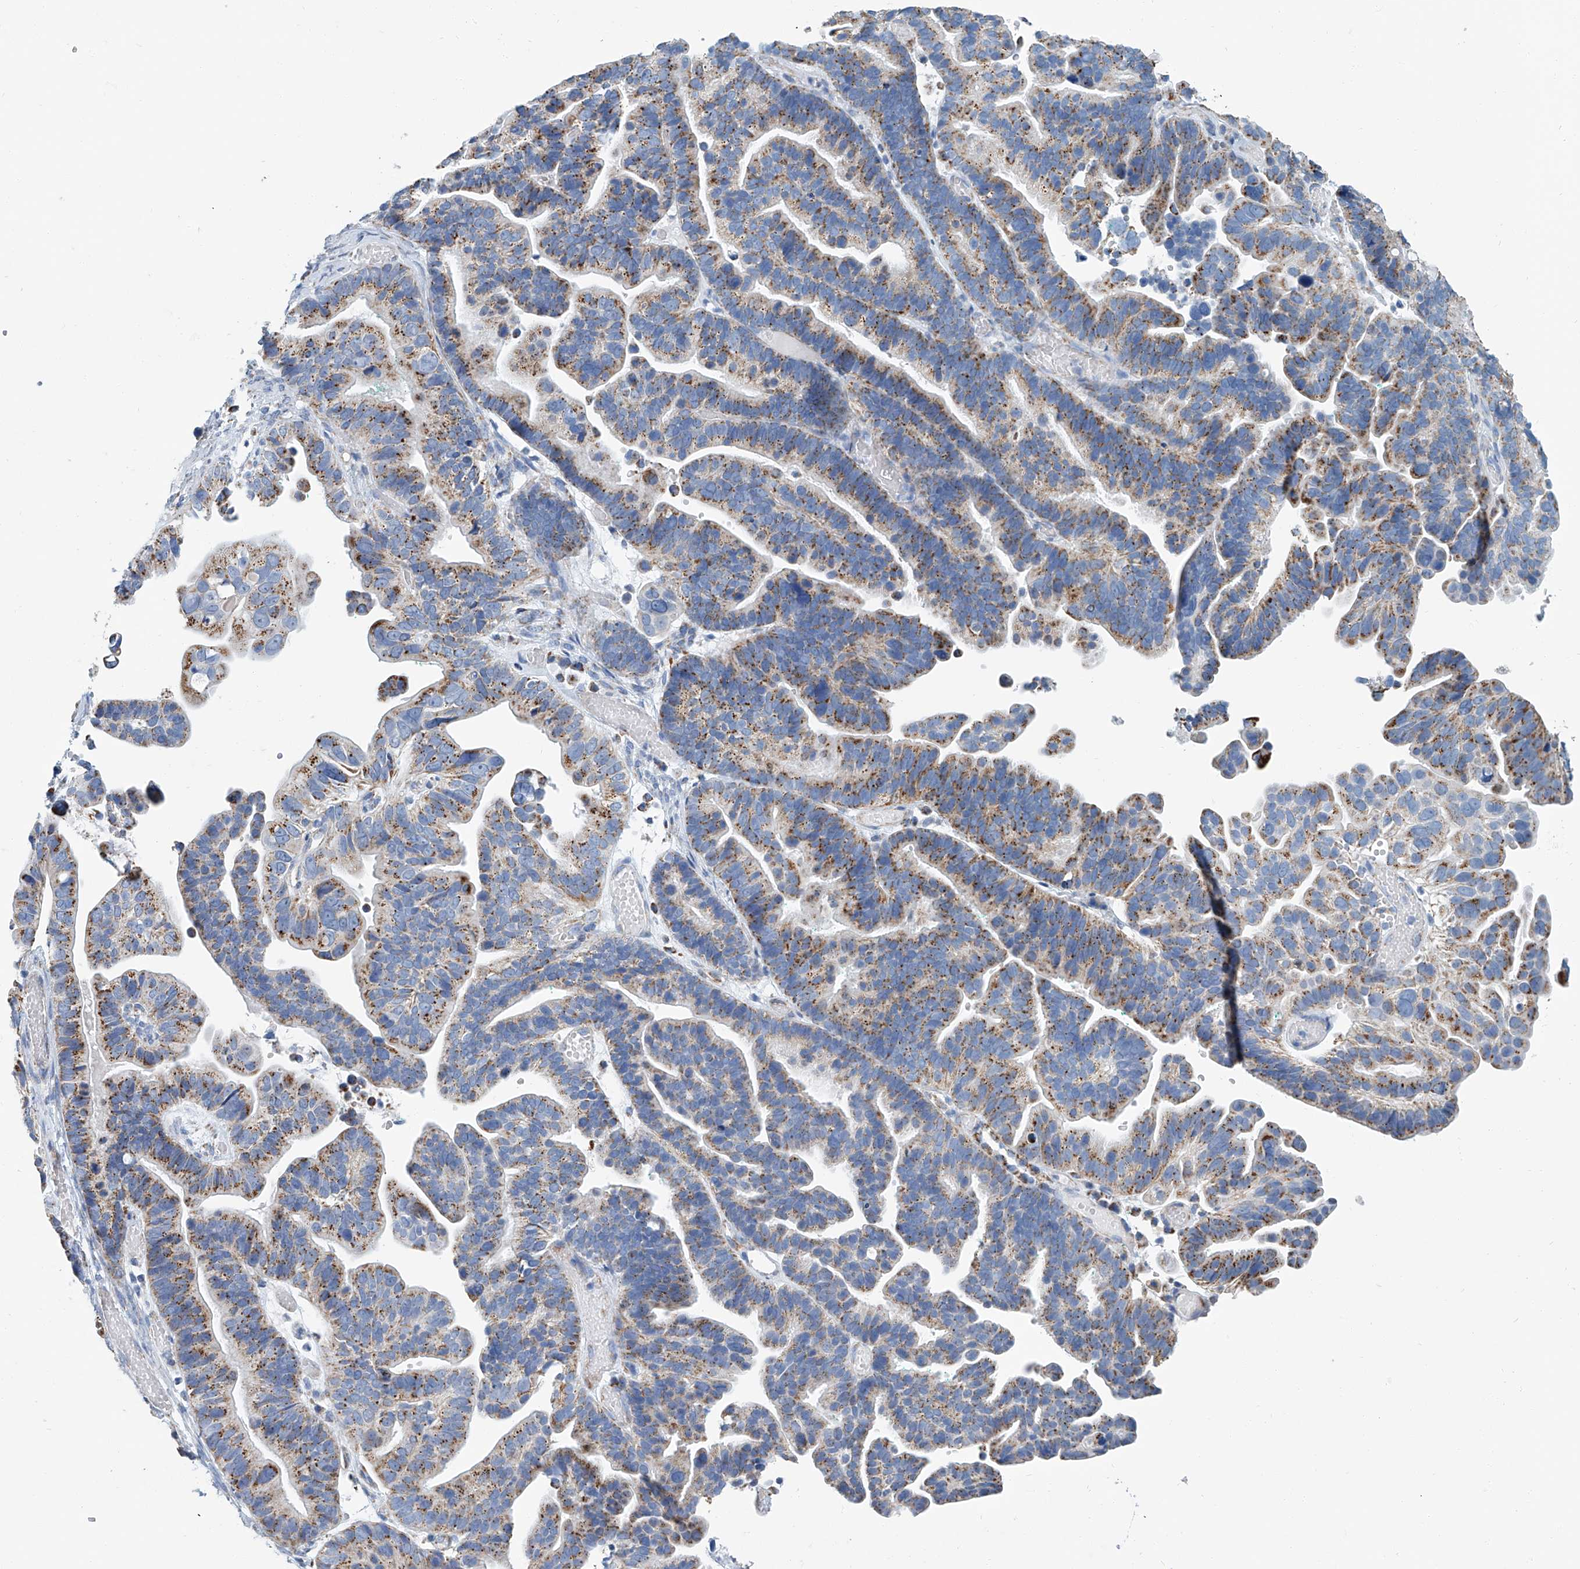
{"staining": {"intensity": "moderate", "quantity": ">75%", "location": "cytoplasmic/membranous"}, "tissue": "ovarian cancer", "cell_type": "Tumor cells", "image_type": "cancer", "snomed": [{"axis": "morphology", "description": "Cystadenocarcinoma, serous, NOS"}, {"axis": "topography", "description": "Ovary"}], "caption": "Protein staining demonstrates moderate cytoplasmic/membranous staining in approximately >75% of tumor cells in ovarian serous cystadenocarcinoma.", "gene": "MT-ND1", "patient": {"sex": "female", "age": 56}}